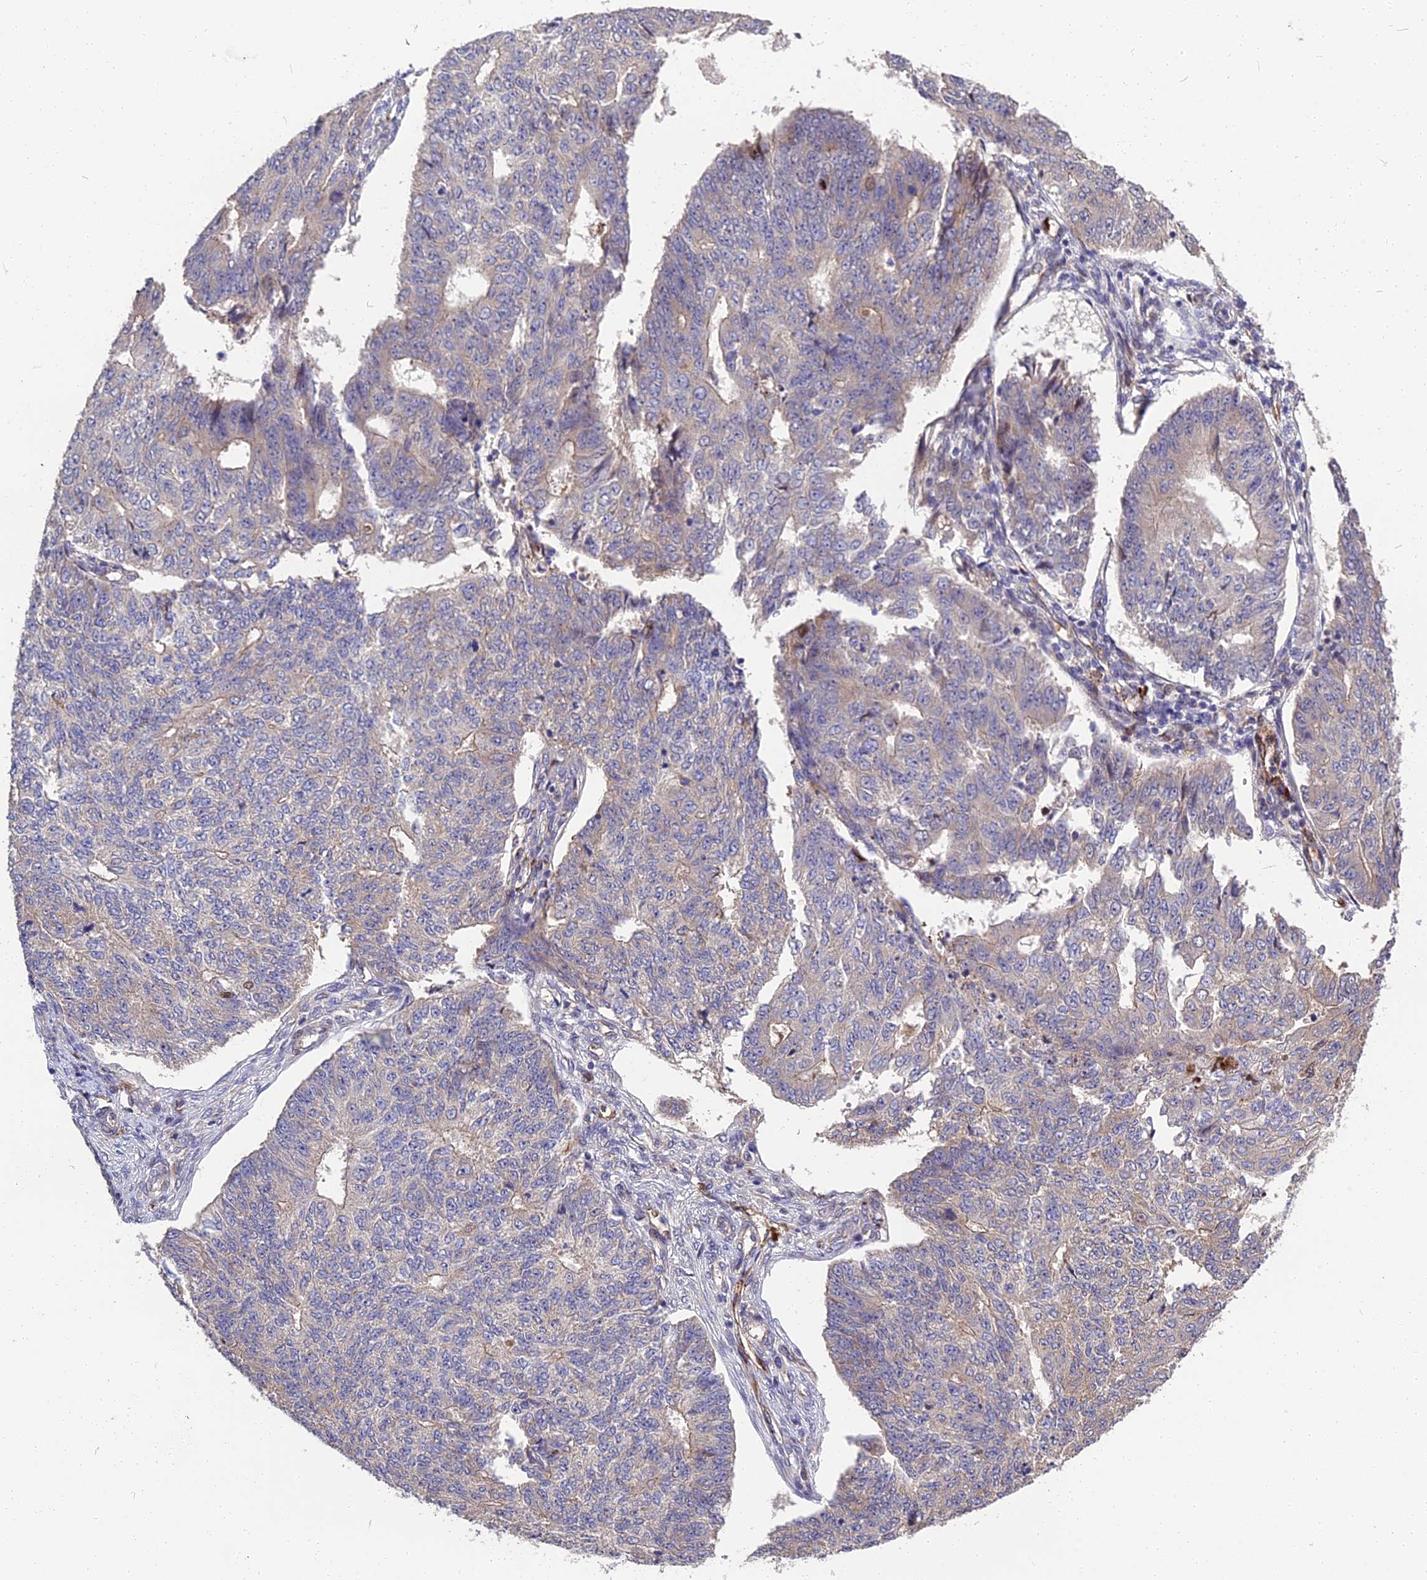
{"staining": {"intensity": "negative", "quantity": "none", "location": "none"}, "tissue": "endometrial cancer", "cell_type": "Tumor cells", "image_type": "cancer", "snomed": [{"axis": "morphology", "description": "Adenocarcinoma, NOS"}, {"axis": "topography", "description": "Endometrium"}], "caption": "High magnification brightfield microscopy of endometrial adenocarcinoma stained with DAB (3,3'-diaminobenzidine) (brown) and counterstained with hematoxylin (blue): tumor cells show no significant staining.", "gene": "MFSD2A", "patient": {"sex": "female", "age": 32}}